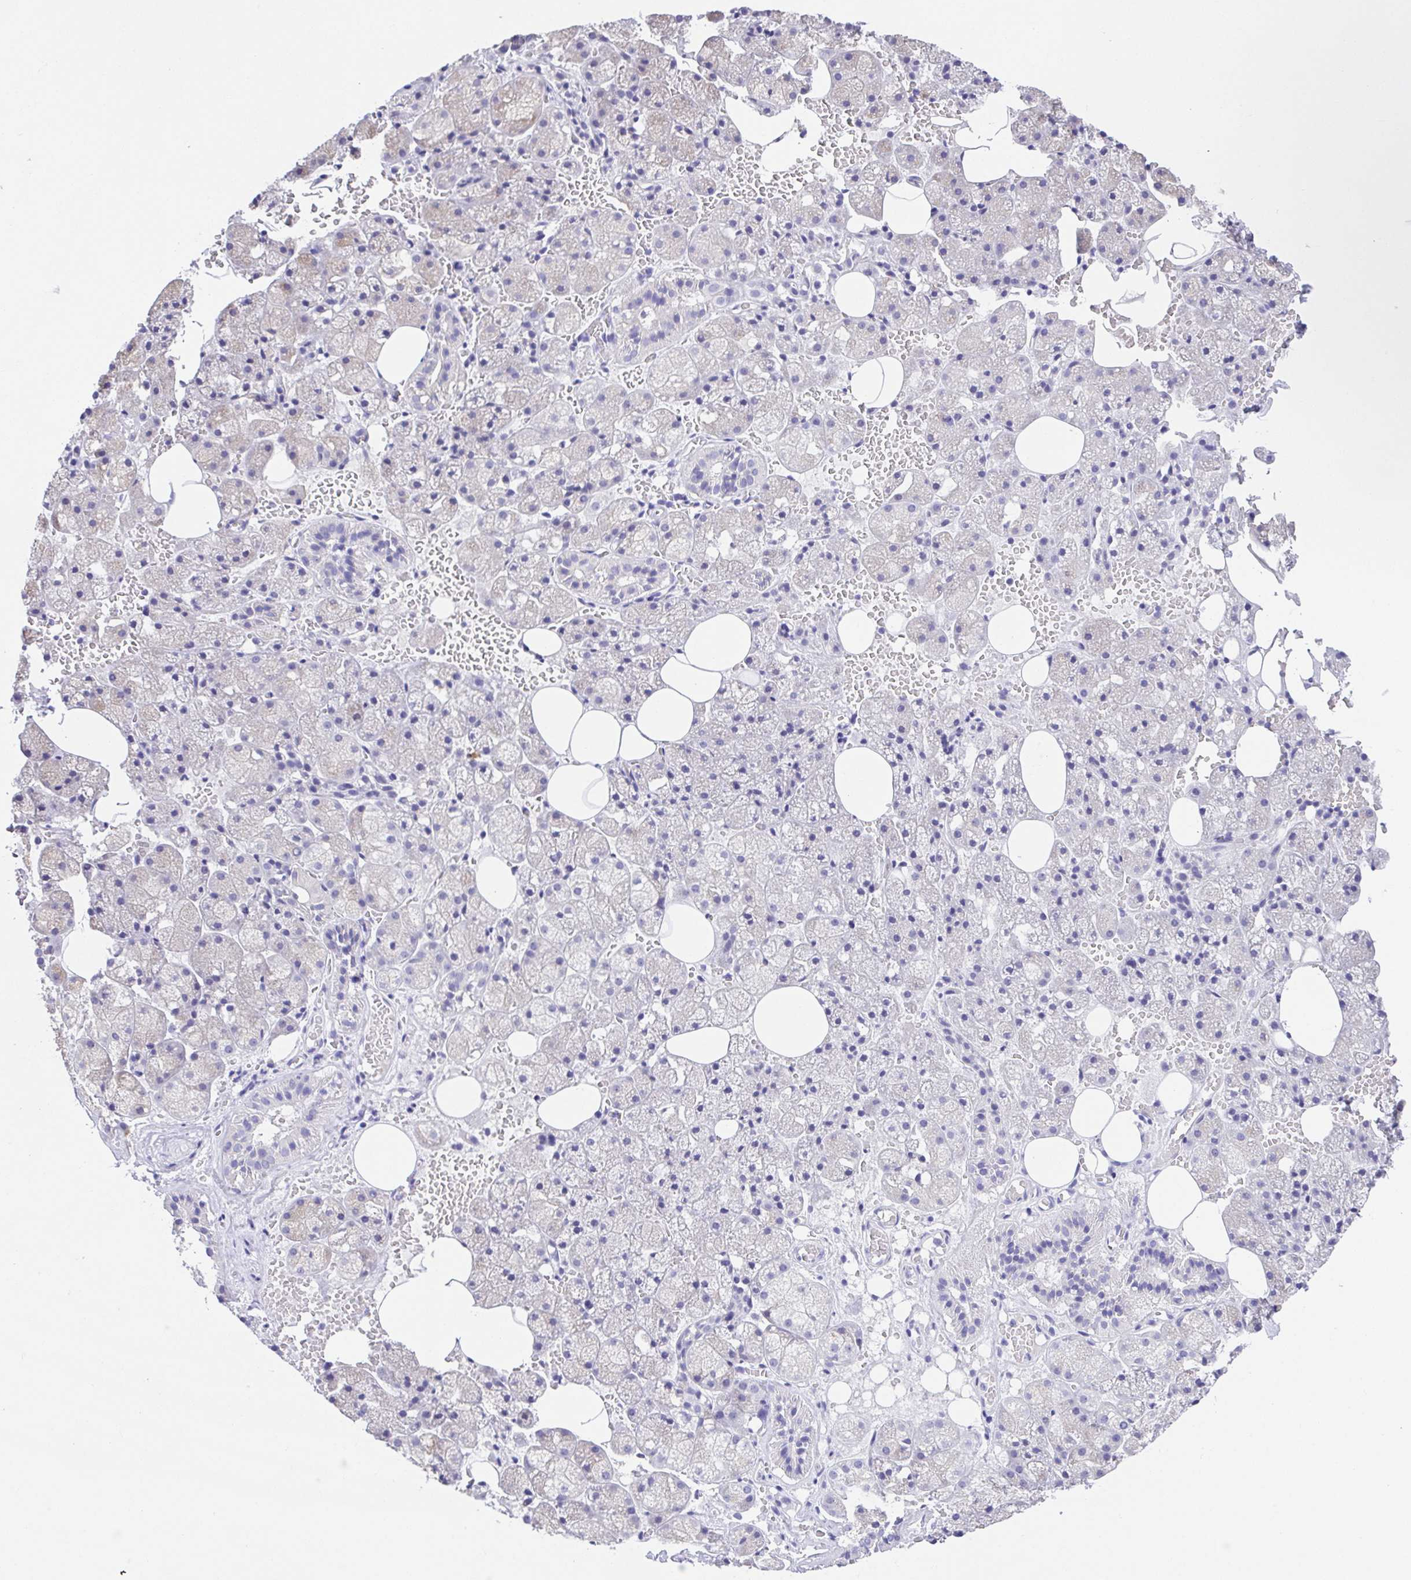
{"staining": {"intensity": "weak", "quantity": "<25%", "location": "cytoplasmic/membranous"}, "tissue": "salivary gland", "cell_type": "Glandular cells", "image_type": "normal", "snomed": [{"axis": "morphology", "description": "Normal tissue, NOS"}, {"axis": "topography", "description": "Salivary gland"}, {"axis": "topography", "description": "Peripheral nerve tissue"}], "caption": "This photomicrograph is of benign salivary gland stained with IHC to label a protein in brown with the nuclei are counter-stained blue. There is no expression in glandular cells.", "gene": "SPATA4", "patient": {"sex": "male", "age": 38}}